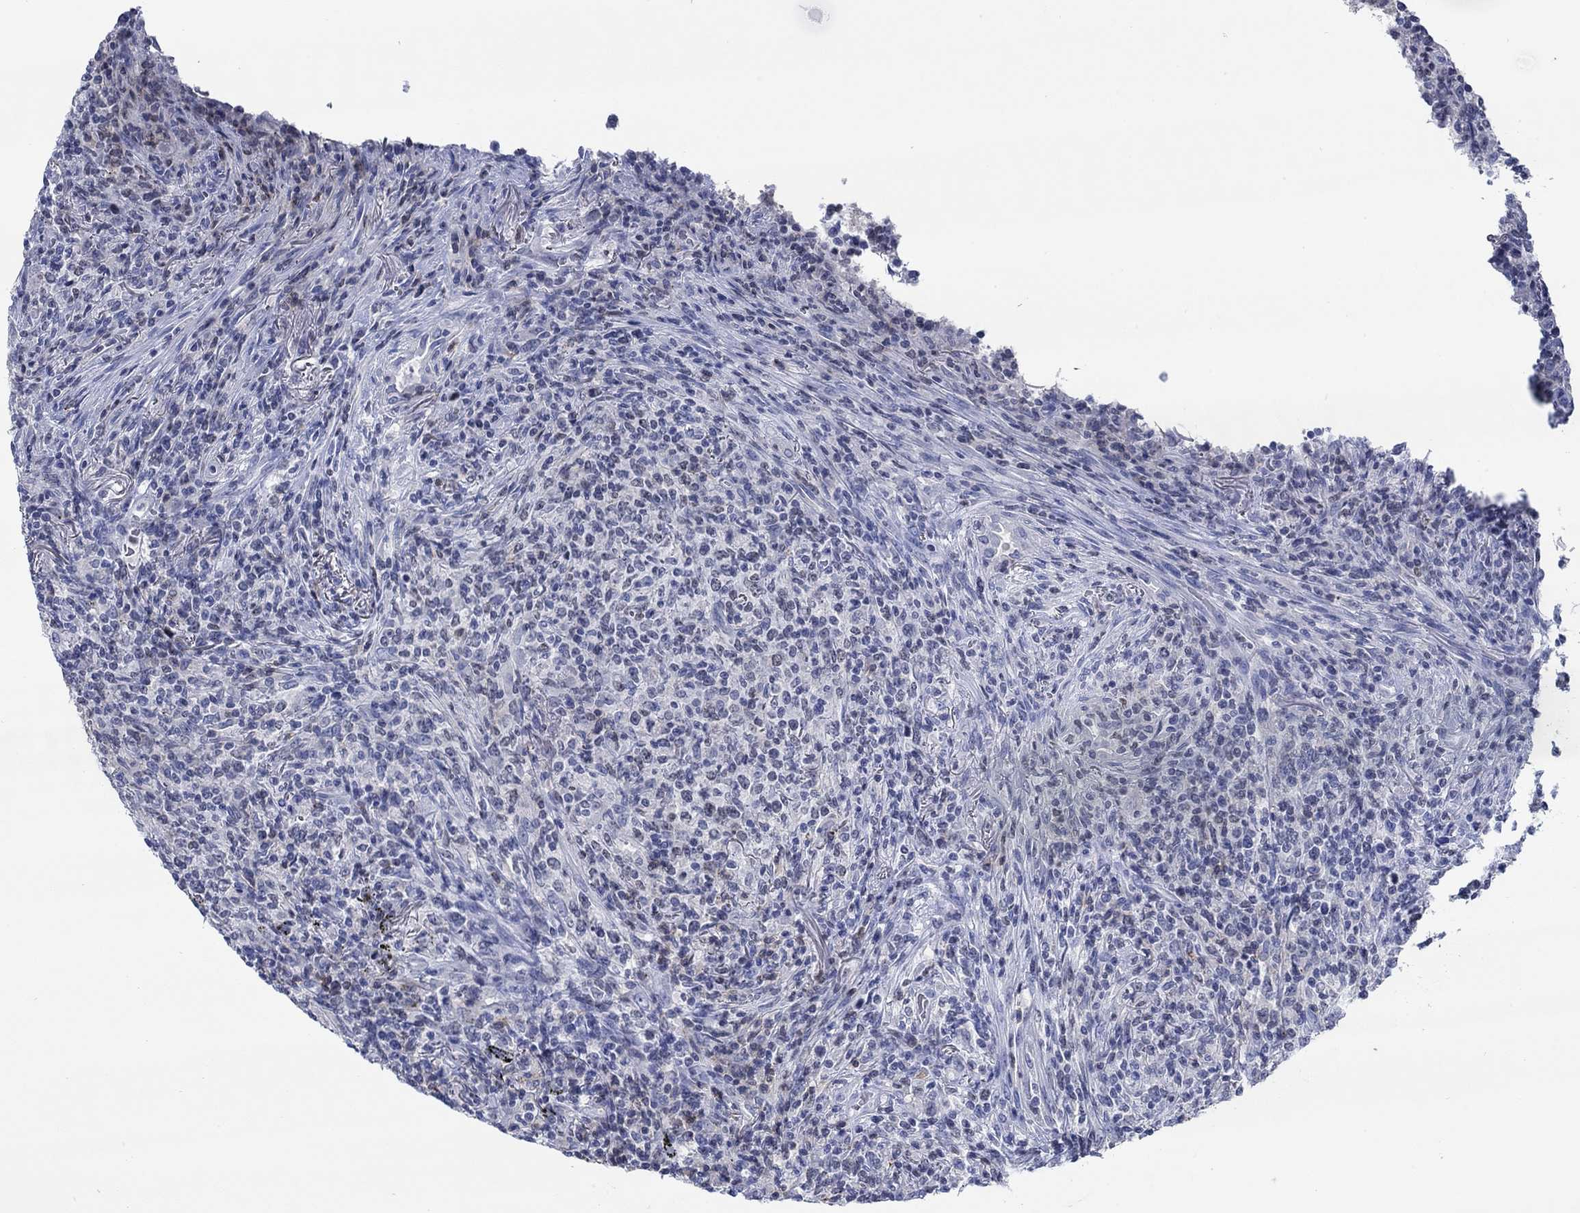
{"staining": {"intensity": "negative", "quantity": "none", "location": "none"}, "tissue": "lymphoma", "cell_type": "Tumor cells", "image_type": "cancer", "snomed": [{"axis": "morphology", "description": "Malignant lymphoma, non-Hodgkin's type, High grade"}, {"axis": "topography", "description": "Lung"}], "caption": "DAB immunohistochemical staining of human lymphoma demonstrates no significant expression in tumor cells.", "gene": "PPP1R17", "patient": {"sex": "male", "age": 79}}